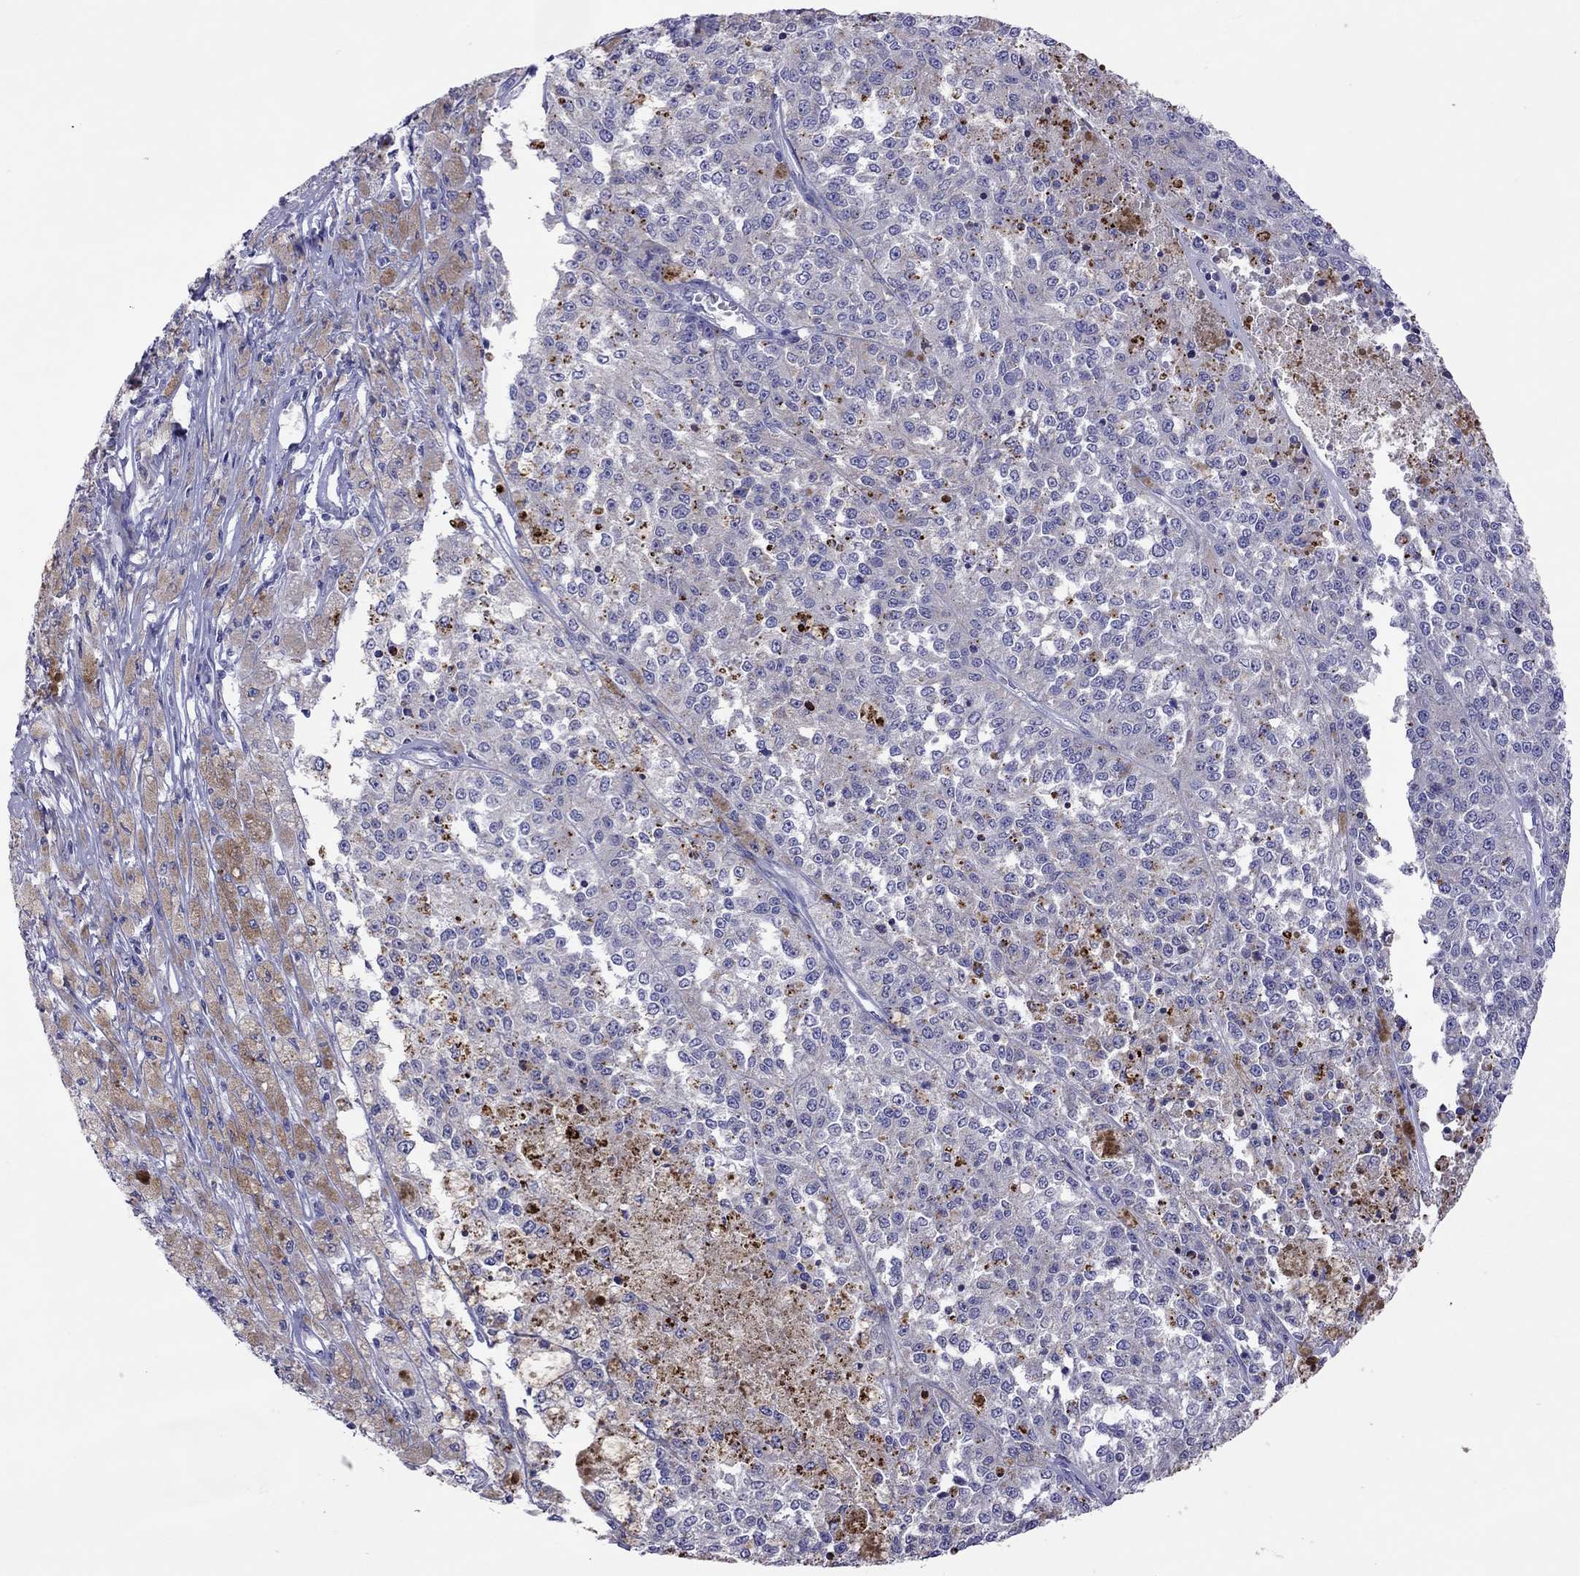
{"staining": {"intensity": "weak", "quantity": "<25%", "location": "cytoplasmic/membranous"}, "tissue": "melanoma", "cell_type": "Tumor cells", "image_type": "cancer", "snomed": [{"axis": "morphology", "description": "Malignant melanoma, Metastatic site"}, {"axis": "topography", "description": "Lymph node"}], "caption": "Image shows no significant protein staining in tumor cells of malignant melanoma (metastatic site).", "gene": "COL9A1", "patient": {"sex": "female", "age": 64}}